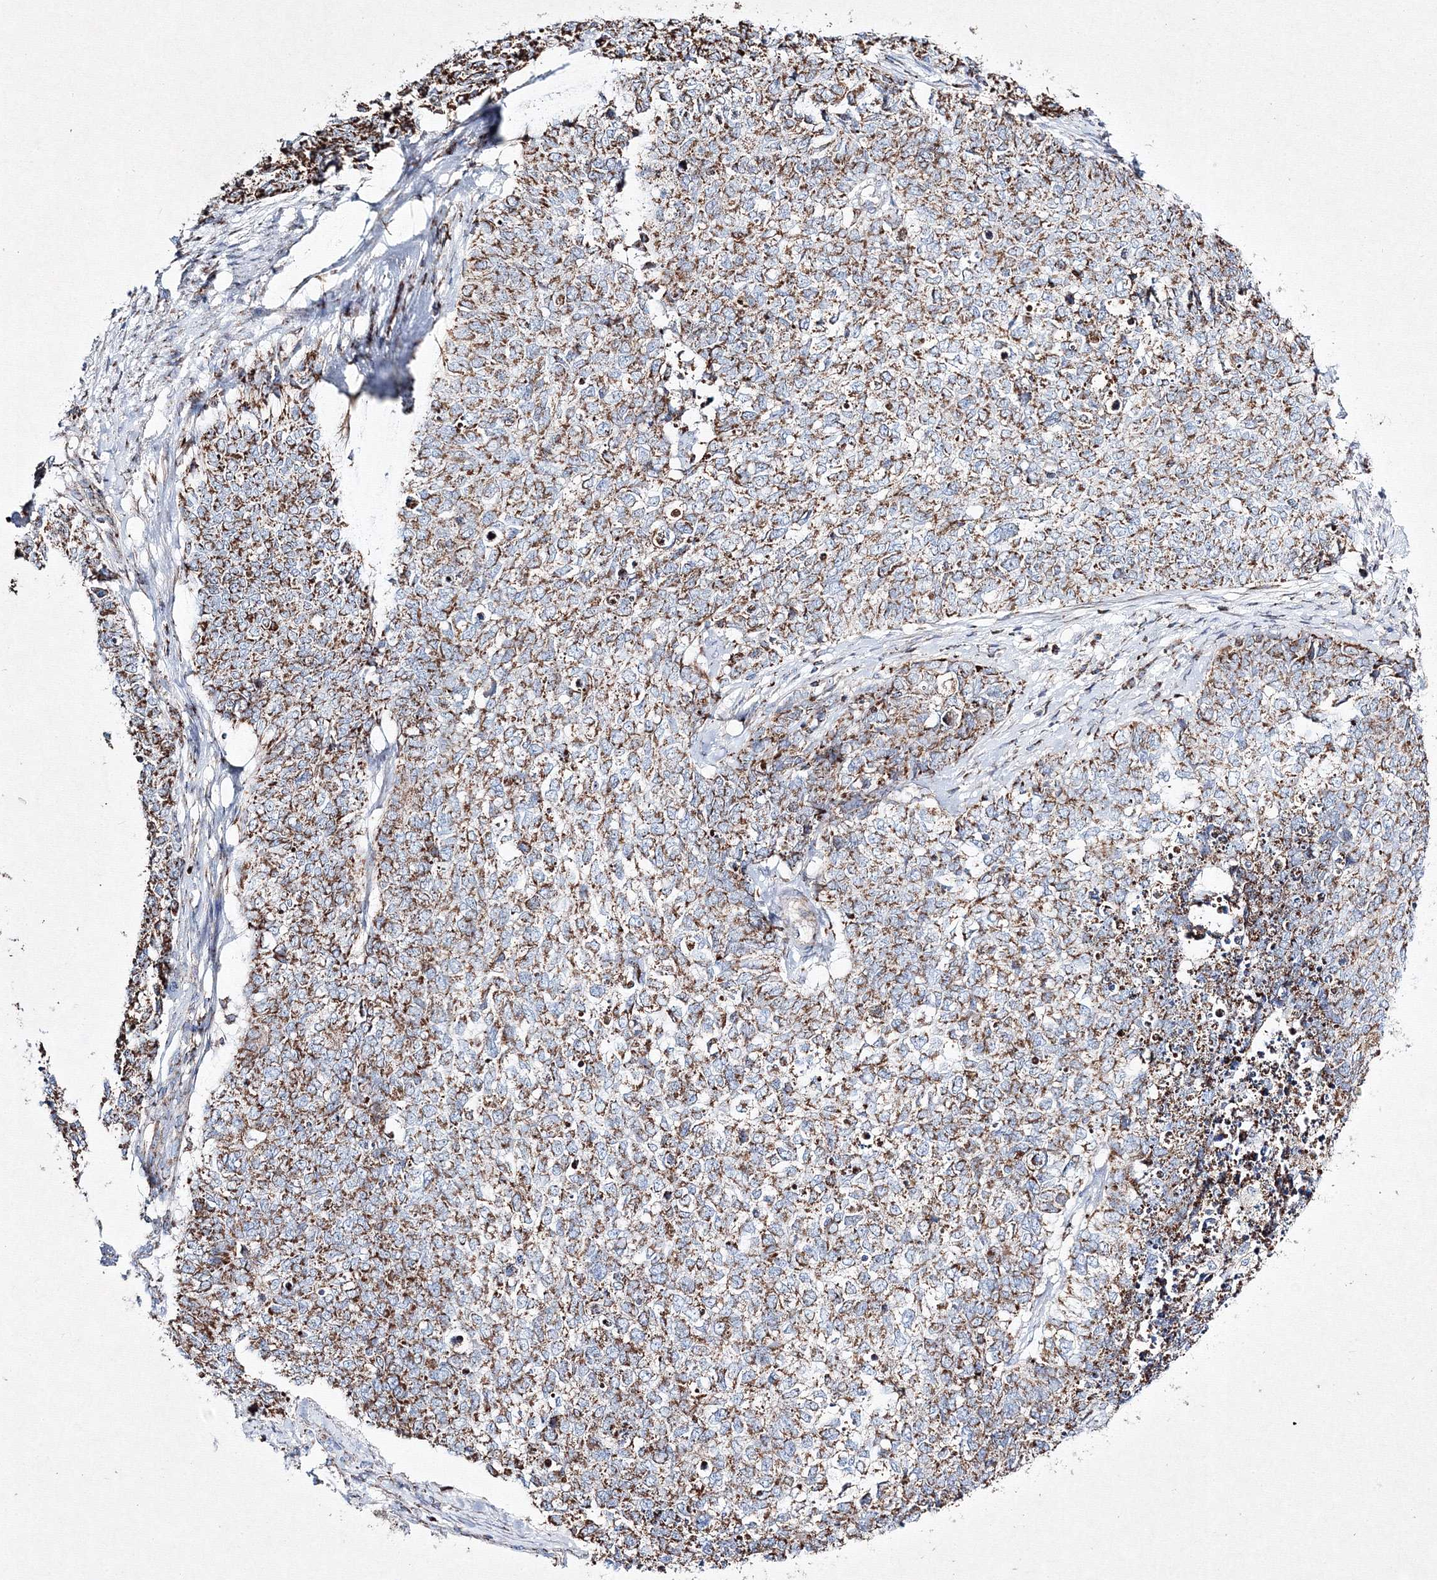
{"staining": {"intensity": "moderate", "quantity": ">75%", "location": "cytoplasmic/membranous"}, "tissue": "cervical cancer", "cell_type": "Tumor cells", "image_type": "cancer", "snomed": [{"axis": "morphology", "description": "Squamous cell carcinoma, NOS"}, {"axis": "topography", "description": "Cervix"}], "caption": "Immunohistochemistry (DAB) staining of cervical cancer (squamous cell carcinoma) demonstrates moderate cytoplasmic/membranous protein positivity in about >75% of tumor cells.", "gene": "IGSF9", "patient": {"sex": "female", "age": 63}}